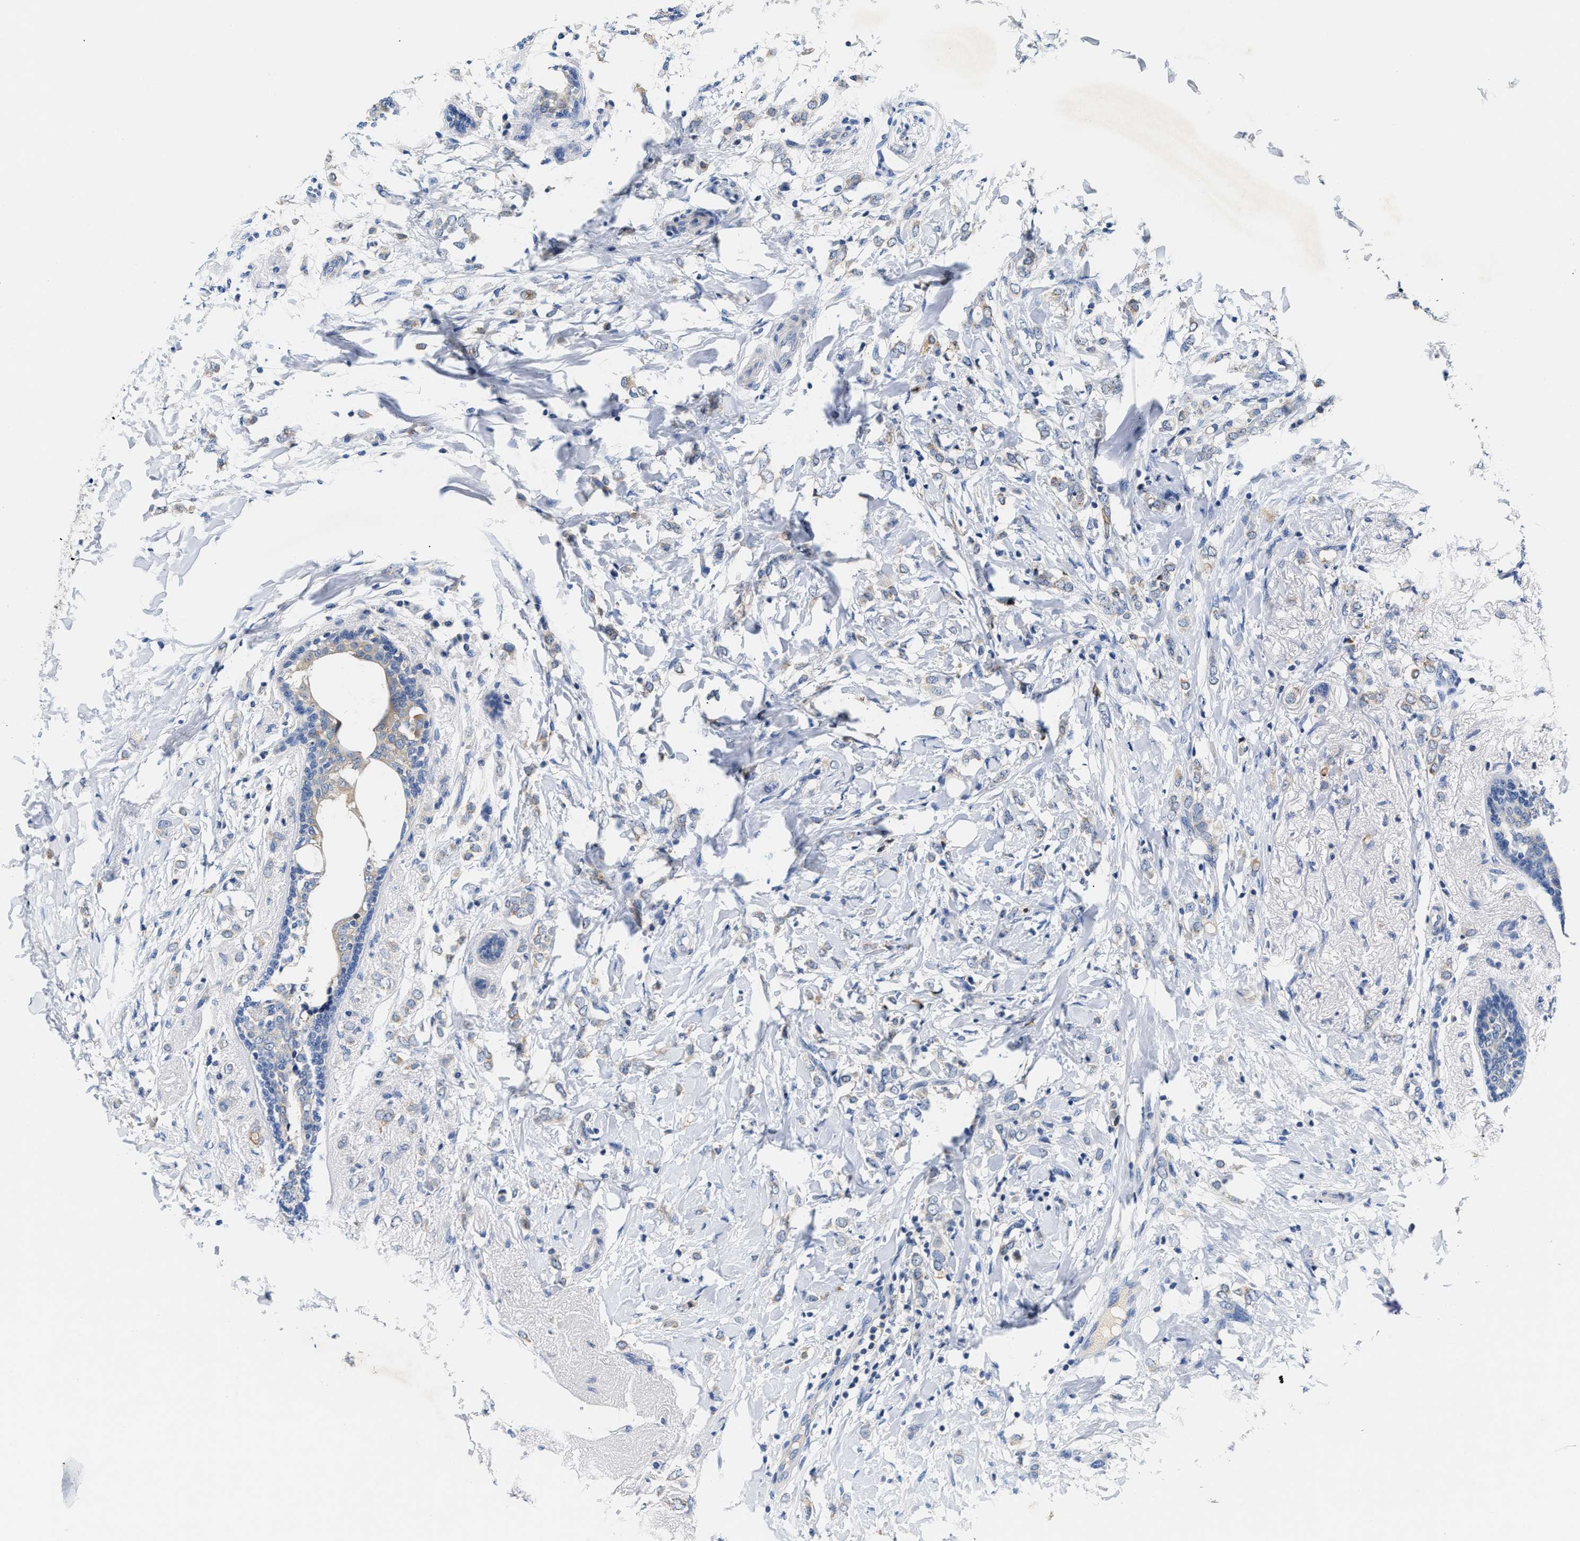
{"staining": {"intensity": "negative", "quantity": "none", "location": "none"}, "tissue": "breast cancer", "cell_type": "Tumor cells", "image_type": "cancer", "snomed": [{"axis": "morphology", "description": "Normal tissue, NOS"}, {"axis": "morphology", "description": "Lobular carcinoma"}, {"axis": "topography", "description": "Breast"}], "caption": "Immunohistochemistry (IHC) of breast lobular carcinoma shows no staining in tumor cells.", "gene": "TUT7", "patient": {"sex": "female", "age": 47}}